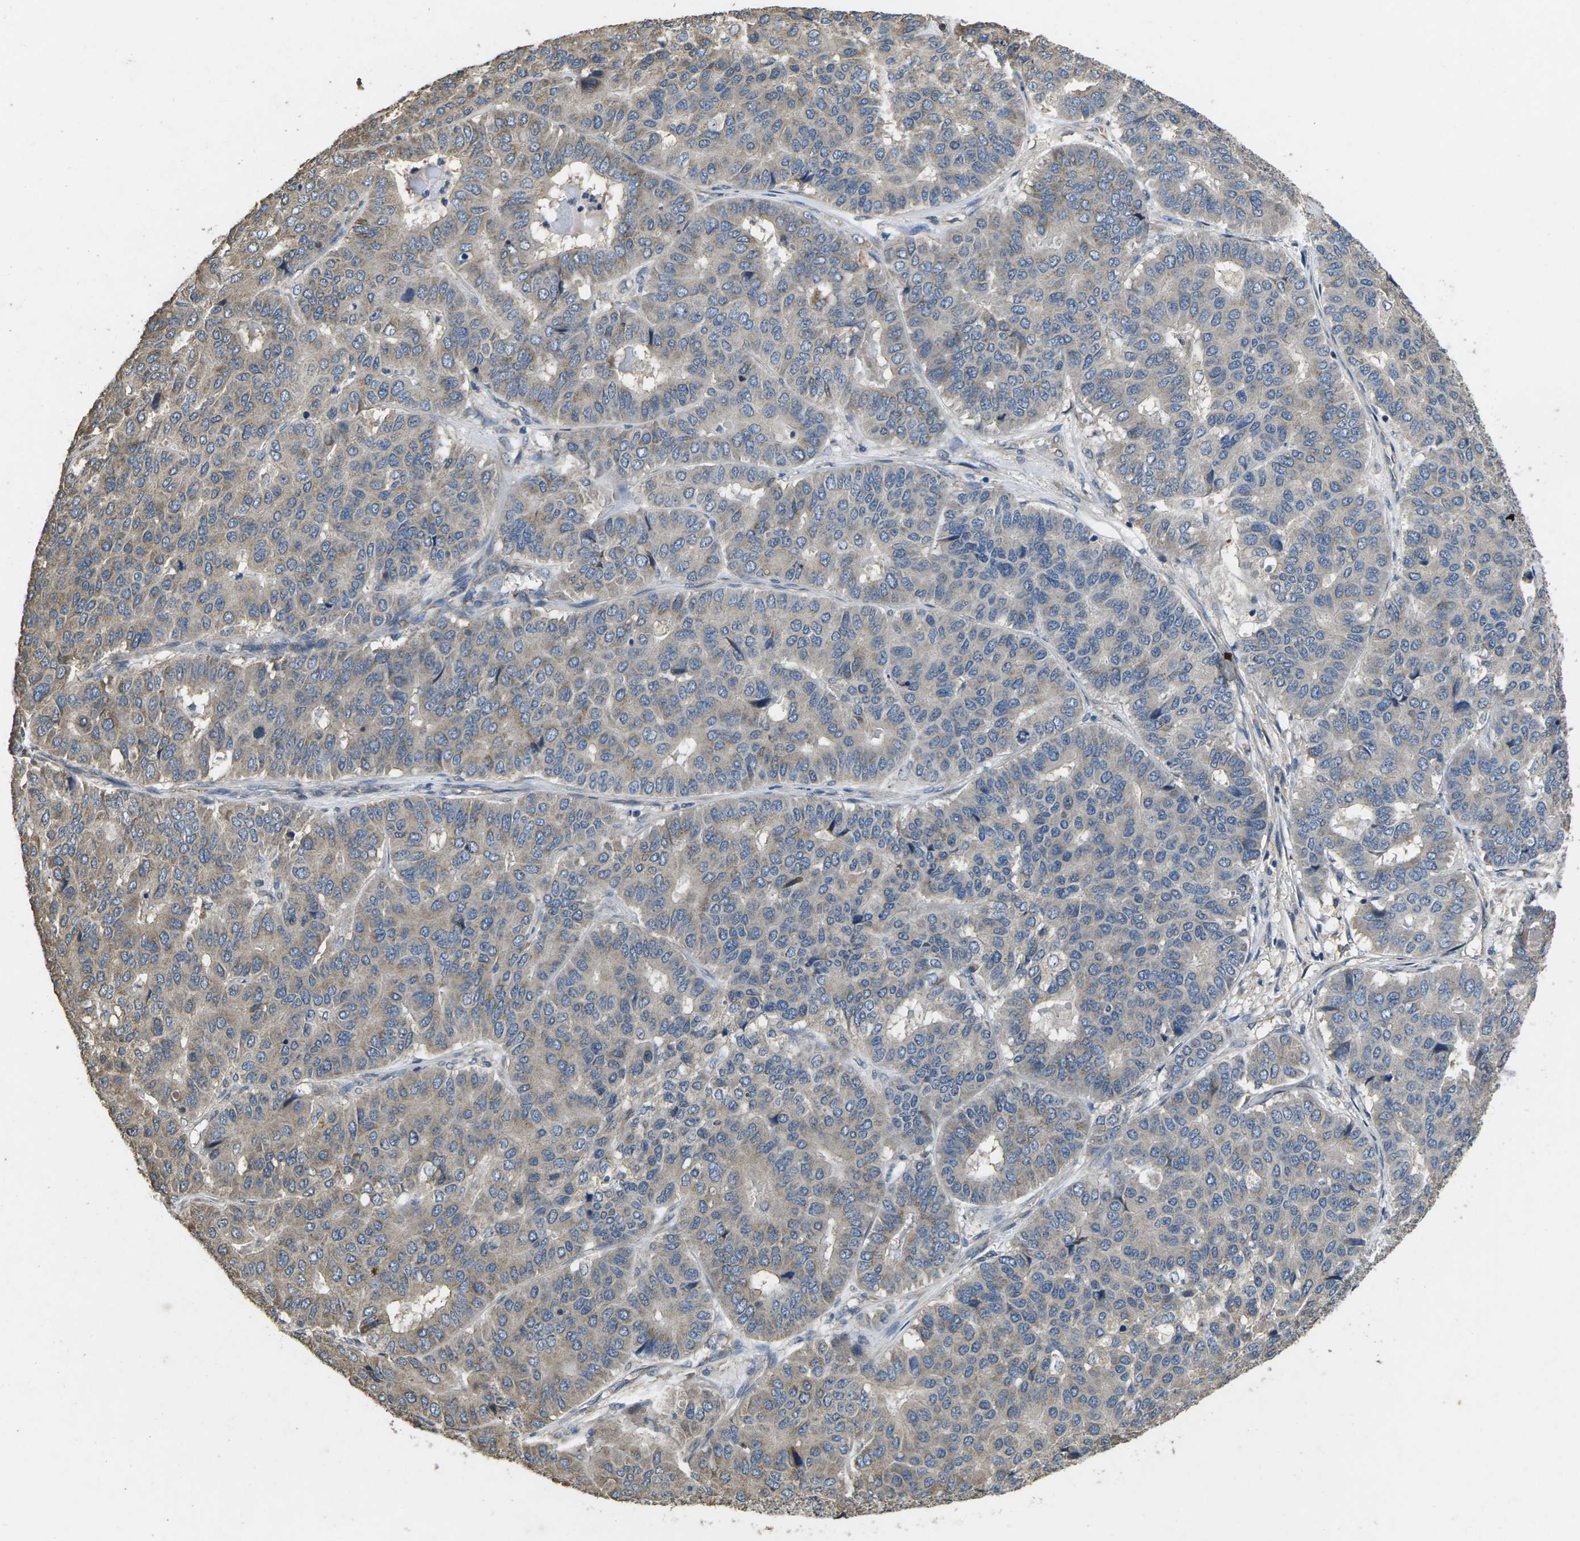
{"staining": {"intensity": "weak", "quantity": "<25%", "location": "cytoplasmic/membranous"}, "tissue": "pancreatic cancer", "cell_type": "Tumor cells", "image_type": "cancer", "snomed": [{"axis": "morphology", "description": "Adenocarcinoma, NOS"}, {"axis": "topography", "description": "Pancreas"}], "caption": "Tumor cells show no significant positivity in pancreatic adenocarcinoma. (DAB (3,3'-diaminobenzidine) immunohistochemistry (IHC) with hematoxylin counter stain).", "gene": "B4GAT1", "patient": {"sex": "male", "age": 50}}